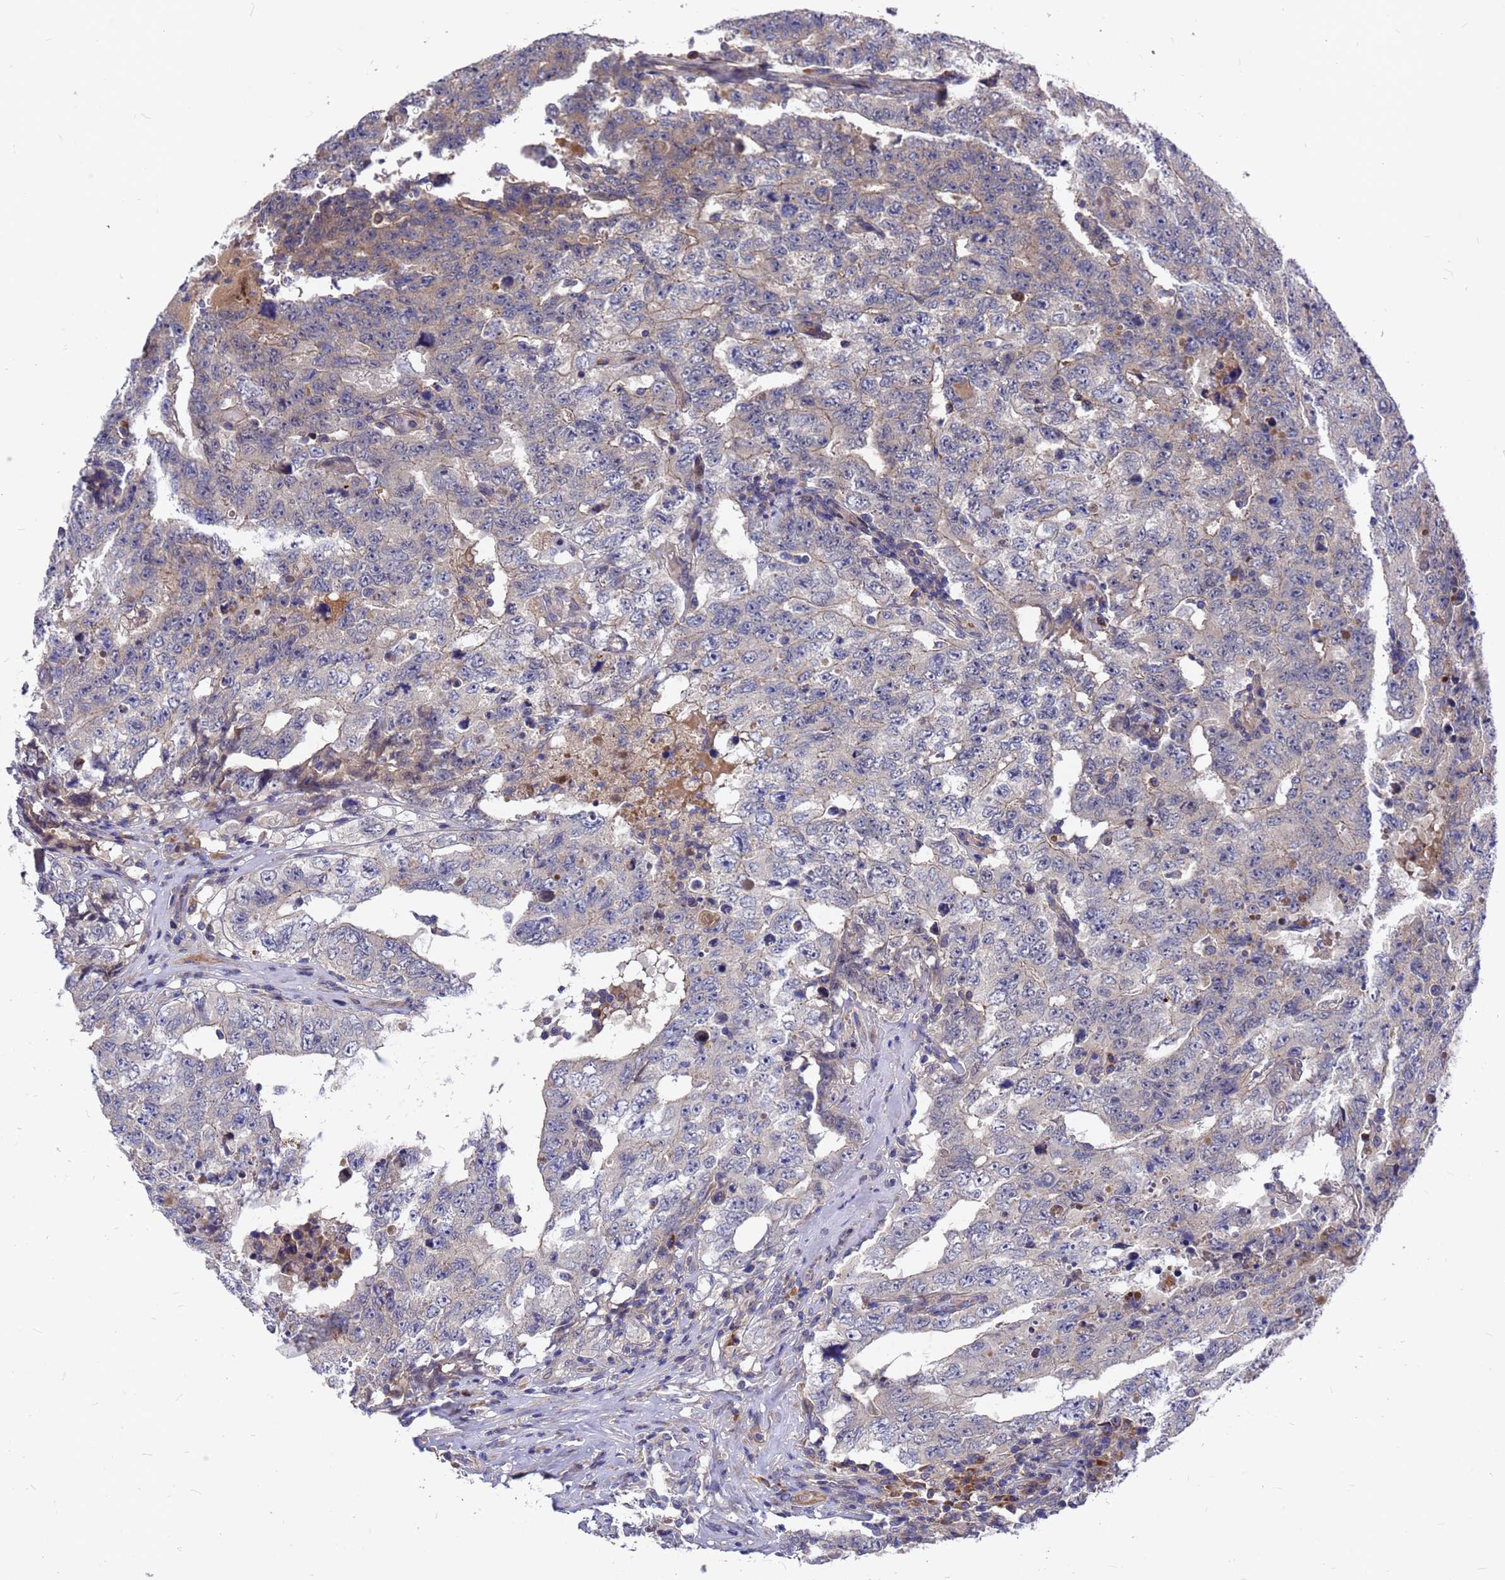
{"staining": {"intensity": "negative", "quantity": "none", "location": "none"}, "tissue": "testis cancer", "cell_type": "Tumor cells", "image_type": "cancer", "snomed": [{"axis": "morphology", "description": "Carcinoma, Embryonal, NOS"}, {"axis": "topography", "description": "Testis"}], "caption": "A high-resolution histopathology image shows immunohistochemistry staining of testis cancer, which reveals no significant positivity in tumor cells. (DAB (3,3'-diaminobenzidine) IHC with hematoxylin counter stain).", "gene": "ZNF717", "patient": {"sex": "male", "age": 26}}